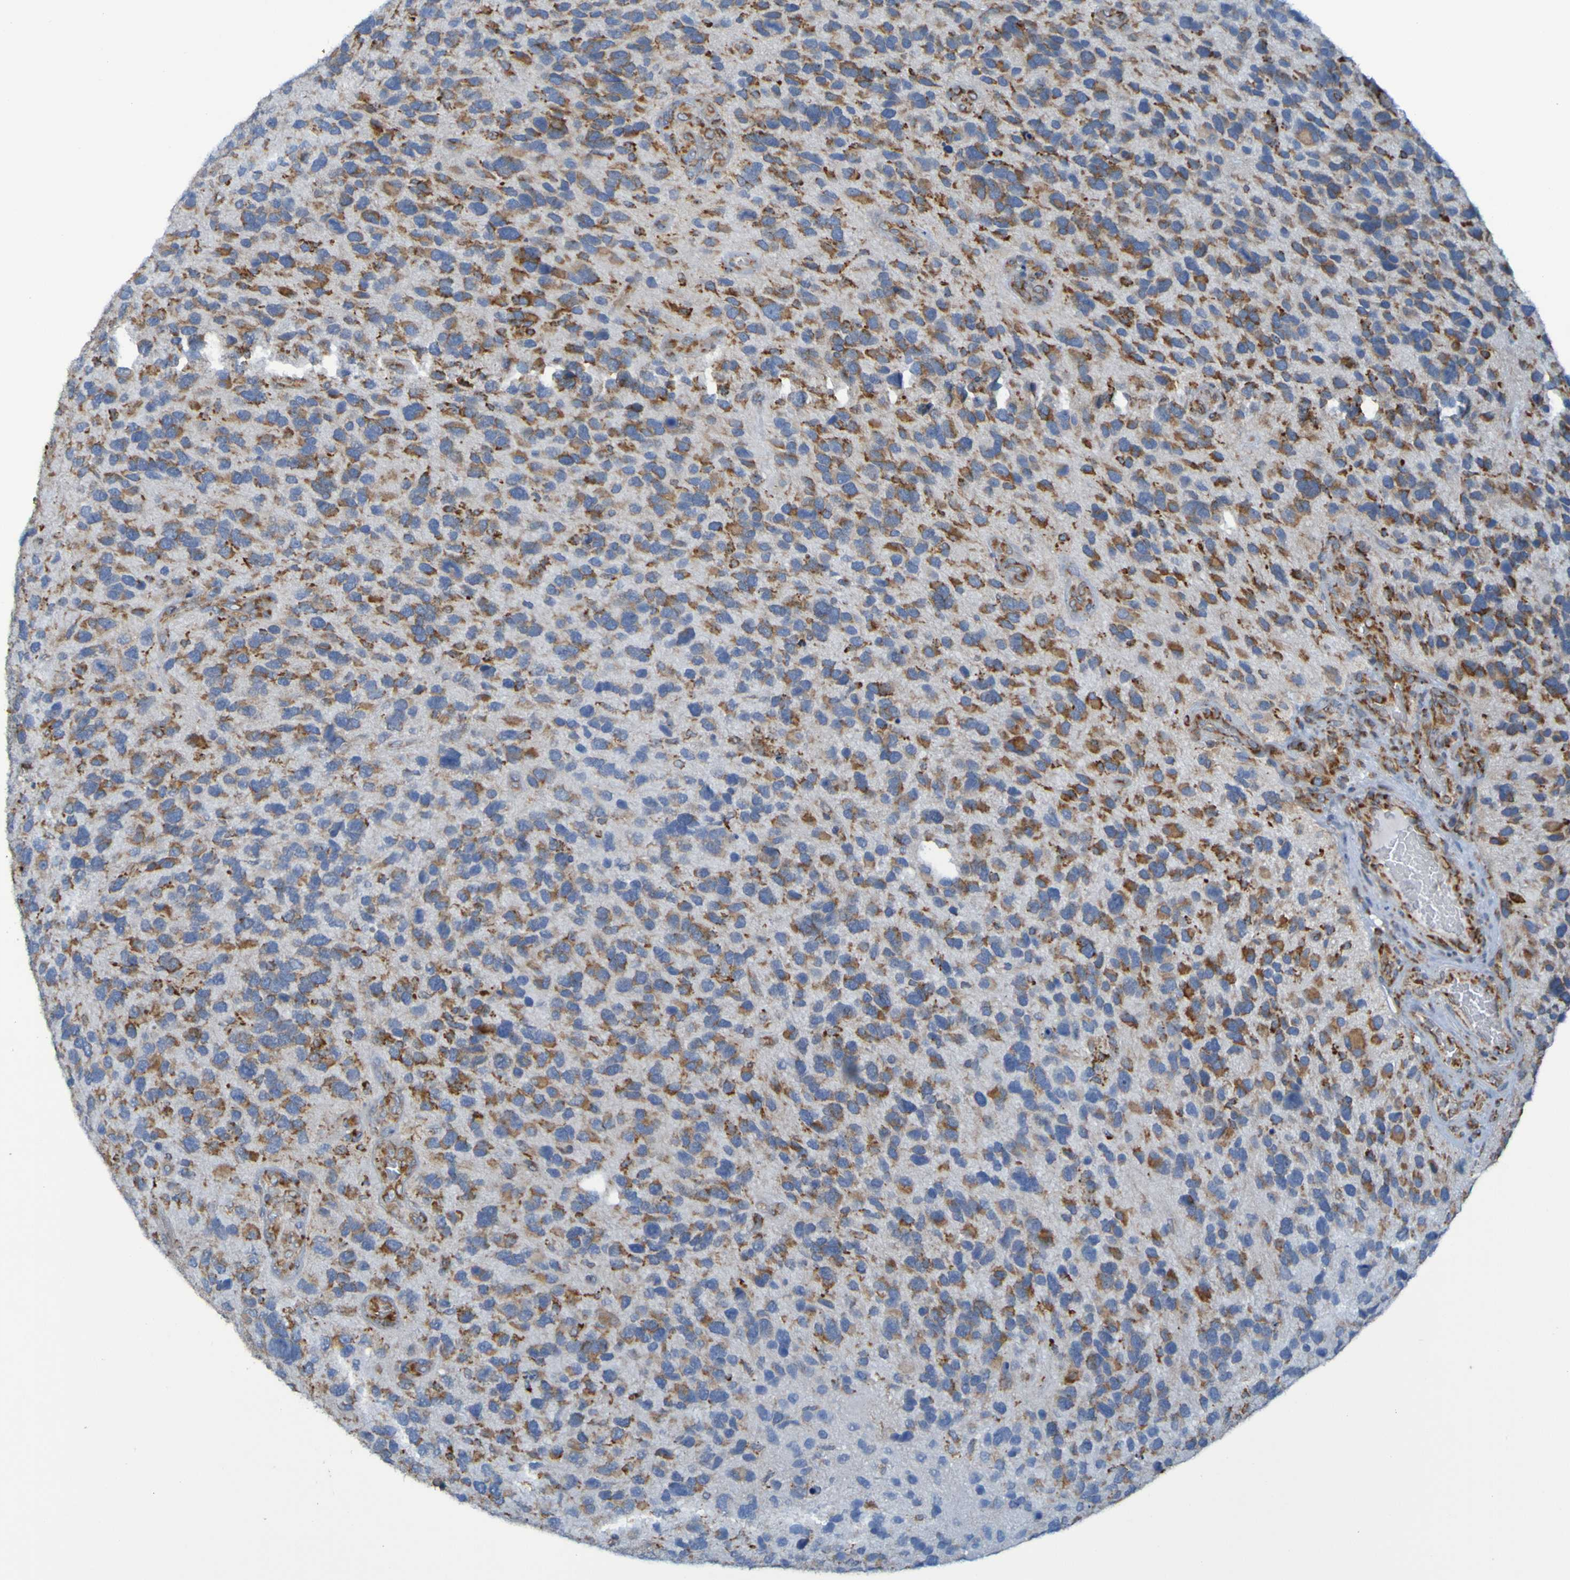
{"staining": {"intensity": "moderate", "quantity": "25%-75%", "location": "cytoplasmic/membranous"}, "tissue": "glioma", "cell_type": "Tumor cells", "image_type": "cancer", "snomed": [{"axis": "morphology", "description": "Glioma, malignant, High grade"}, {"axis": "topography", "description": "Brain"}], "caption": "Brown immunohistochemical staining in human malignant glioma (high-grade) reveals moderate cytoplasmic/membranous expression in about 25%-75% of tumor cells. (DAB (3,3'-diaminobenzidine) IHC with brightfield microscopy, high magnification).", "gene": "SSR1", "patient": {"sex": "female", "age": 58}}